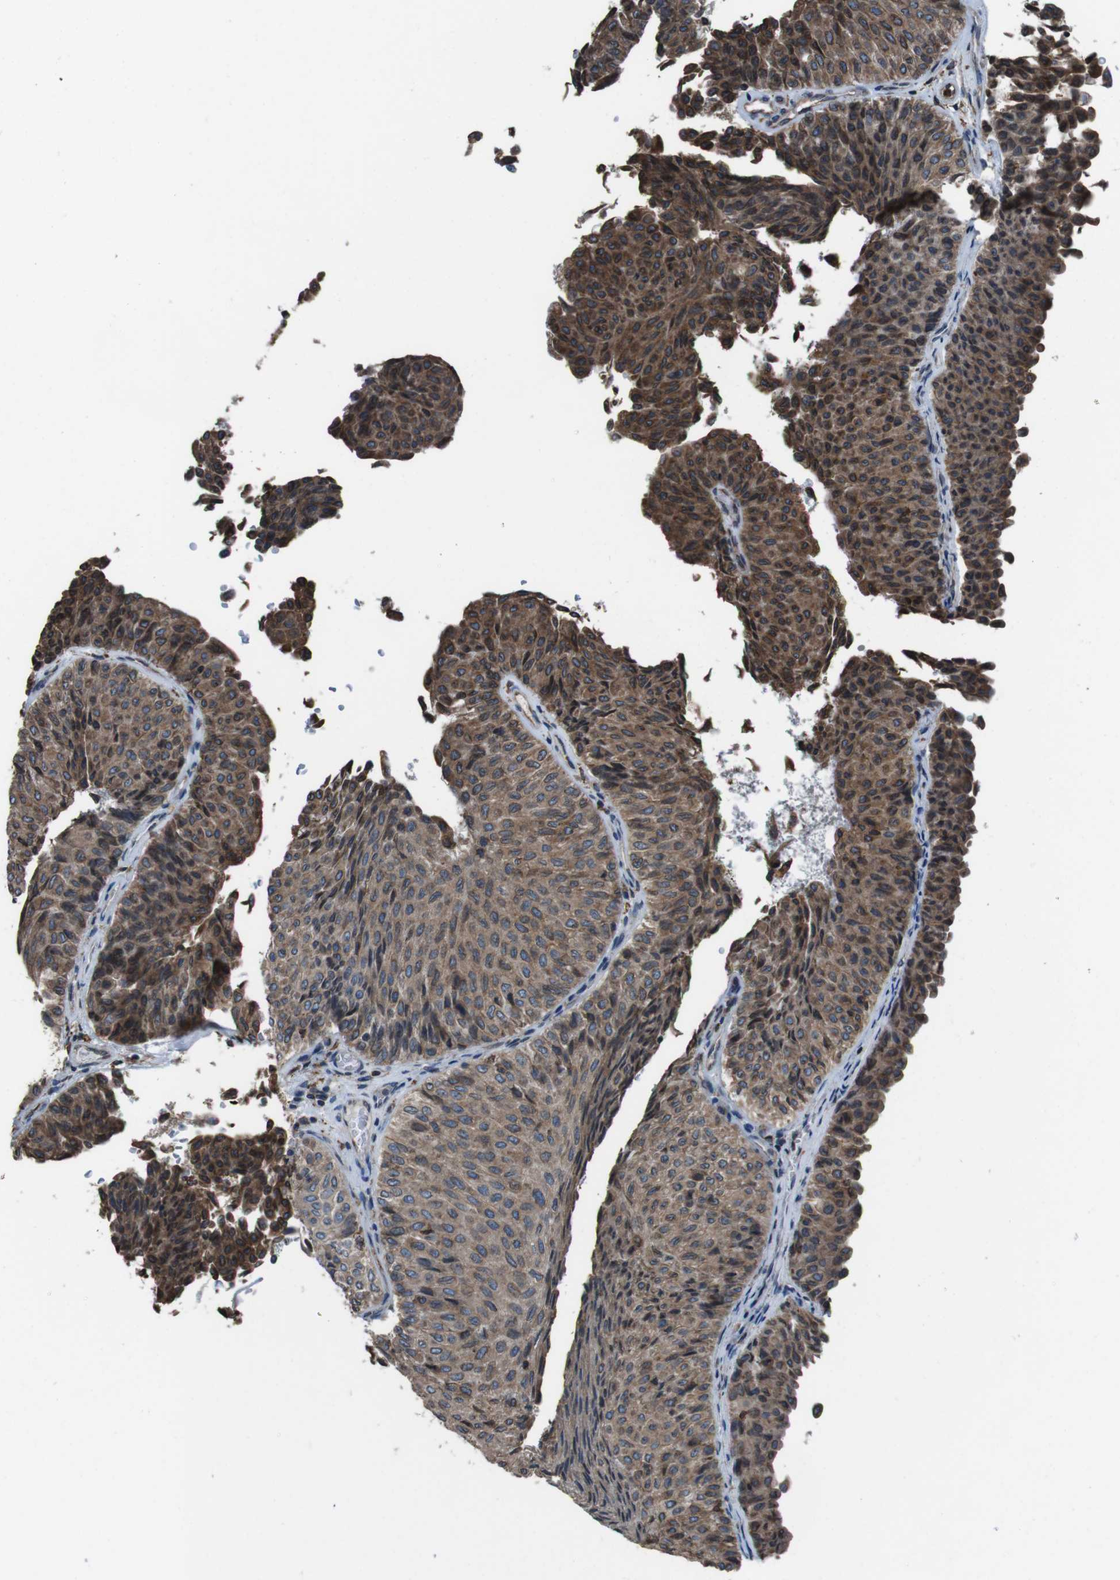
{"staining": {"intensity": "weak", "quantity": ">75%", "location": "cytoplasmic/membranous"}, "tissue": "urothelial cancer", "cell_type": "Tumor cells", "image_type": "cancer", "snomed": [{"axis": "morphology", "description": "Urothelial carcinoma, Low grade"}, {"axis": "topography", "description": "Urinary bladder"}], "caption": "Low-grade urothelial carcinoma stained with a protein marker displays weak staining in tumor cells.", "gene": "APMAP", "patient": {"sex": "male", "age": 78}}